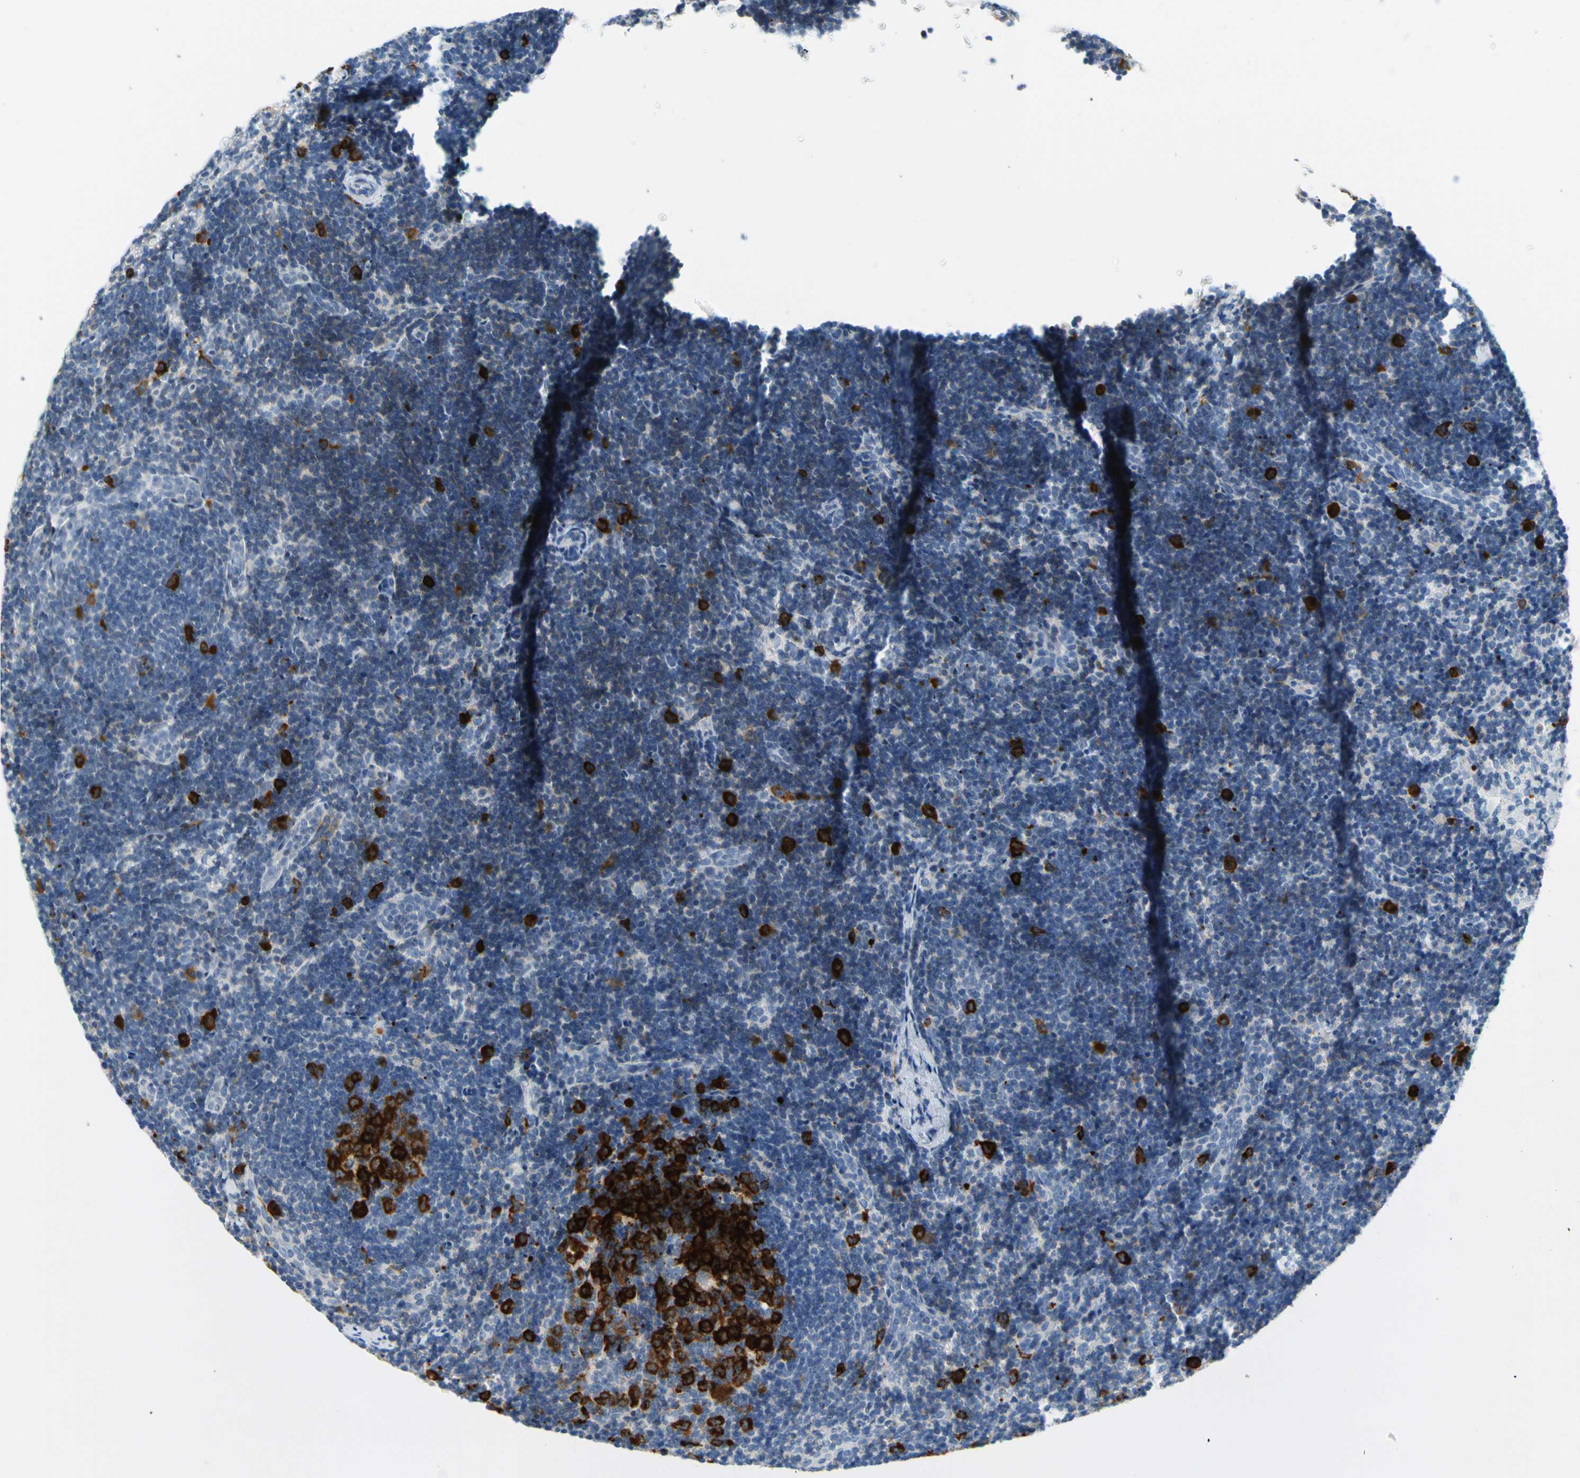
{"staining": {"intensity": "strong", "quantity": ">75%", "location": "cytoplasmic/membranous"}, "tissue": "lymph node", "cell_type": "Germinal center cells", "image_type": "normal", "snomed": [{"axis": "morphology", "description": "Normal tissue, NOS"}, {"axis": "topography", "description": "Lymph node"}], "caption": "Human lymph node stained with a brown dye demonstrates strong cytoplasmic/membranous positive staining in about >75% of germinal center cells.", "gene": "TACC3", "patient": {"sex": "female", "age": 14}}